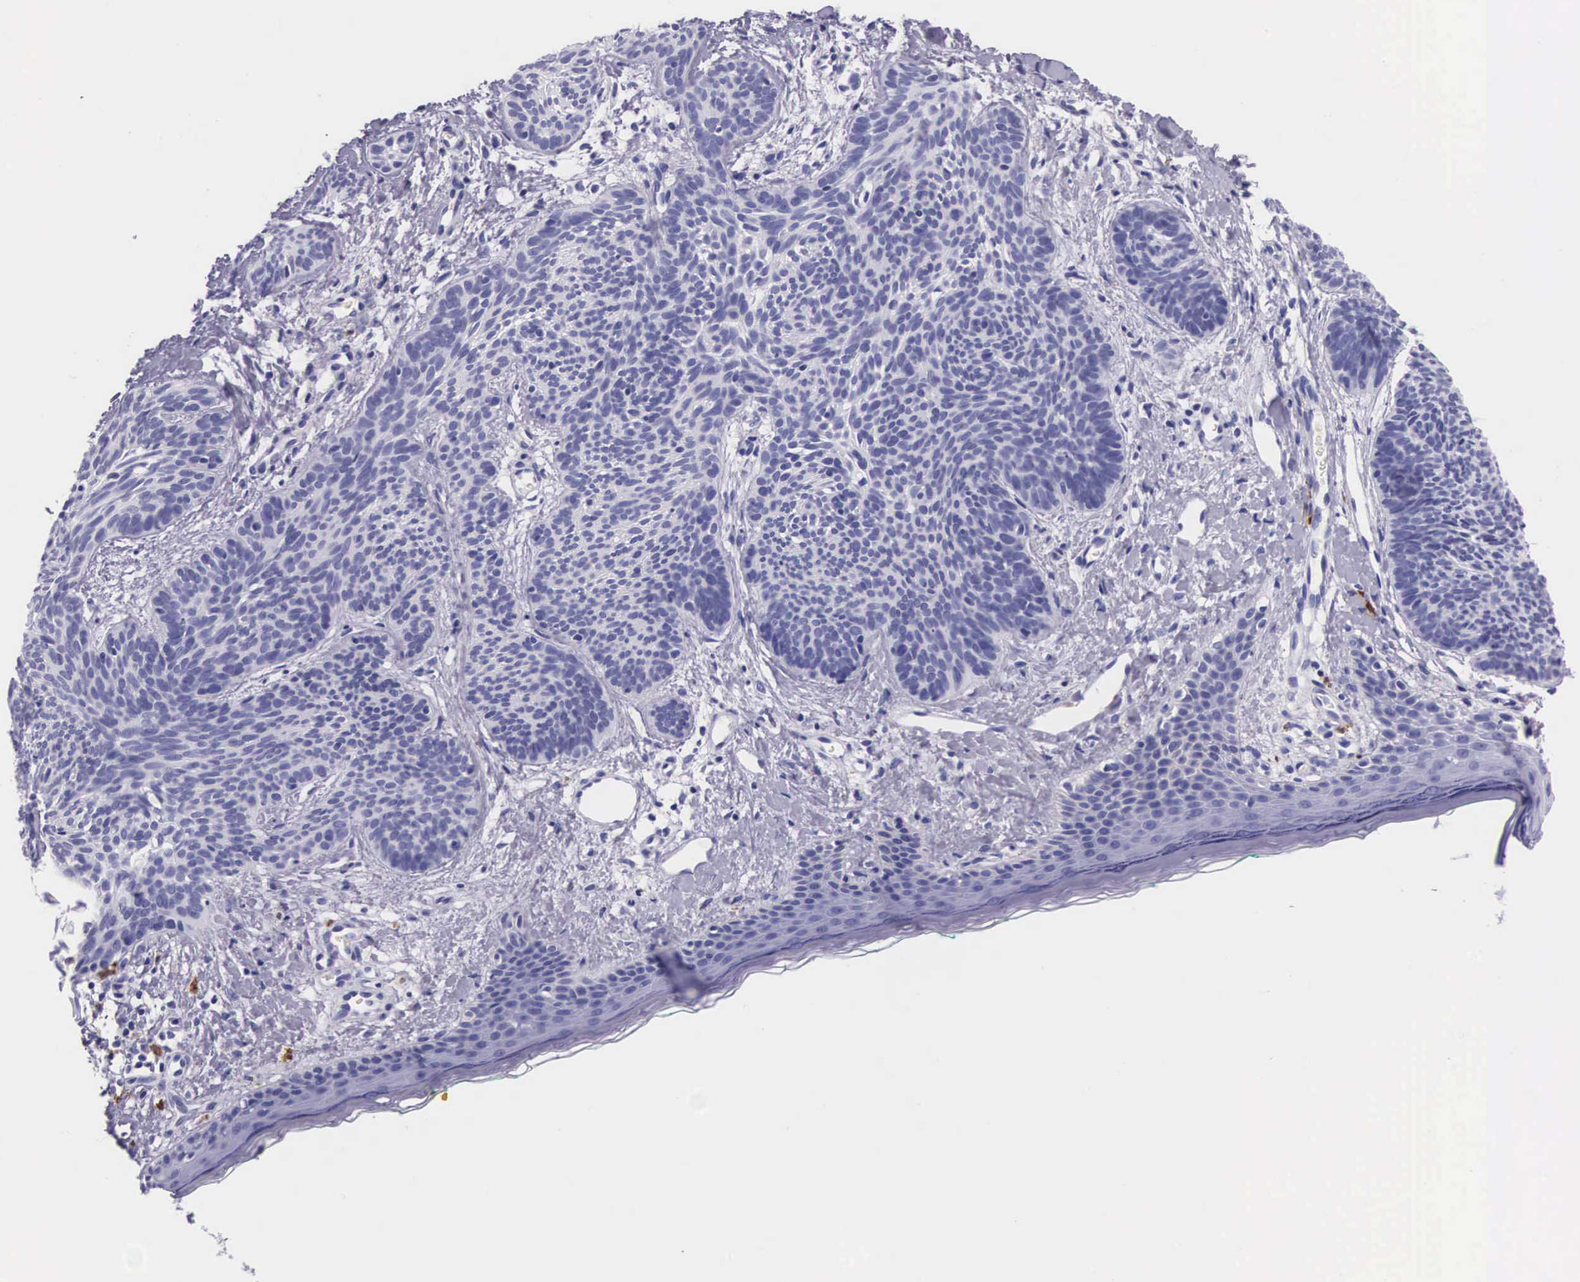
{"staining": {"intensity": "negative", "quantity": "none", "location": "none"}, "tissue": "skin cancer", "cell_type": "Tumor cells", "image_type": "cancer", "snomed": [{"axis": "morphology", "description": "Basal cell carcinoma"}, {"axis": "topography", "description": "Skin"}], "caption": "An image of skin basal cell carcinoma stained for a protein shows no brown staining in tumor cells.", "gene": "FCN1", "patient": {"sex": "female", "age": 81}}